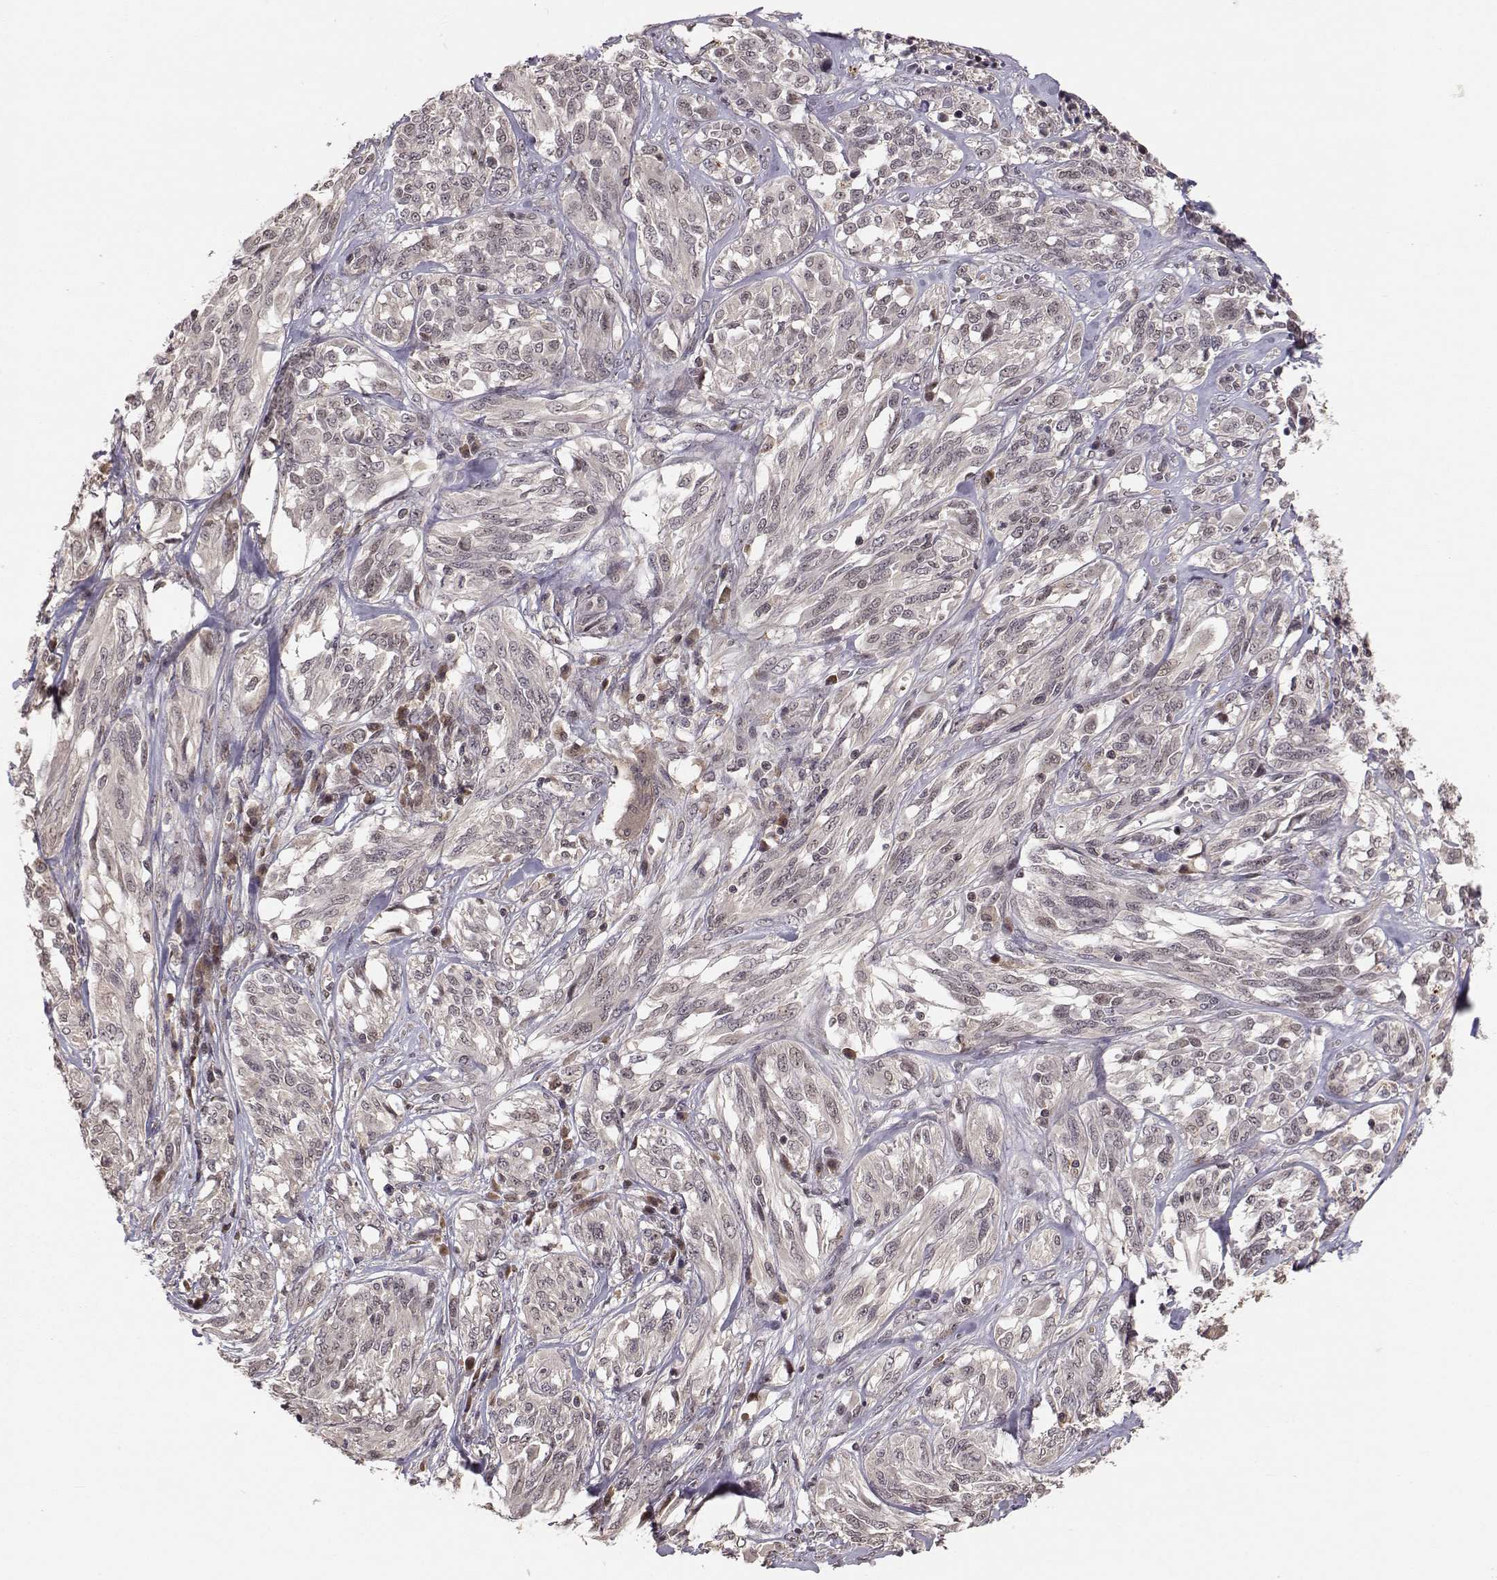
{"staining": {"intensity": "negative", "quantity": "none", "location": "none"}, "tissue": "melanoma", "cell_type": "Tumor cells", "image_type": "cancer", "snomed": [{"axis": "morphology", "description": "Malignant melanoma, NOS"}, {"axis": "topography", "description": "Skin"}], "caption": "Tumor cells are negative for brown protein staining in malignant melanoma.", "gene": "PLEKHG3", "patient": {"sex": "female", "age": 91}}